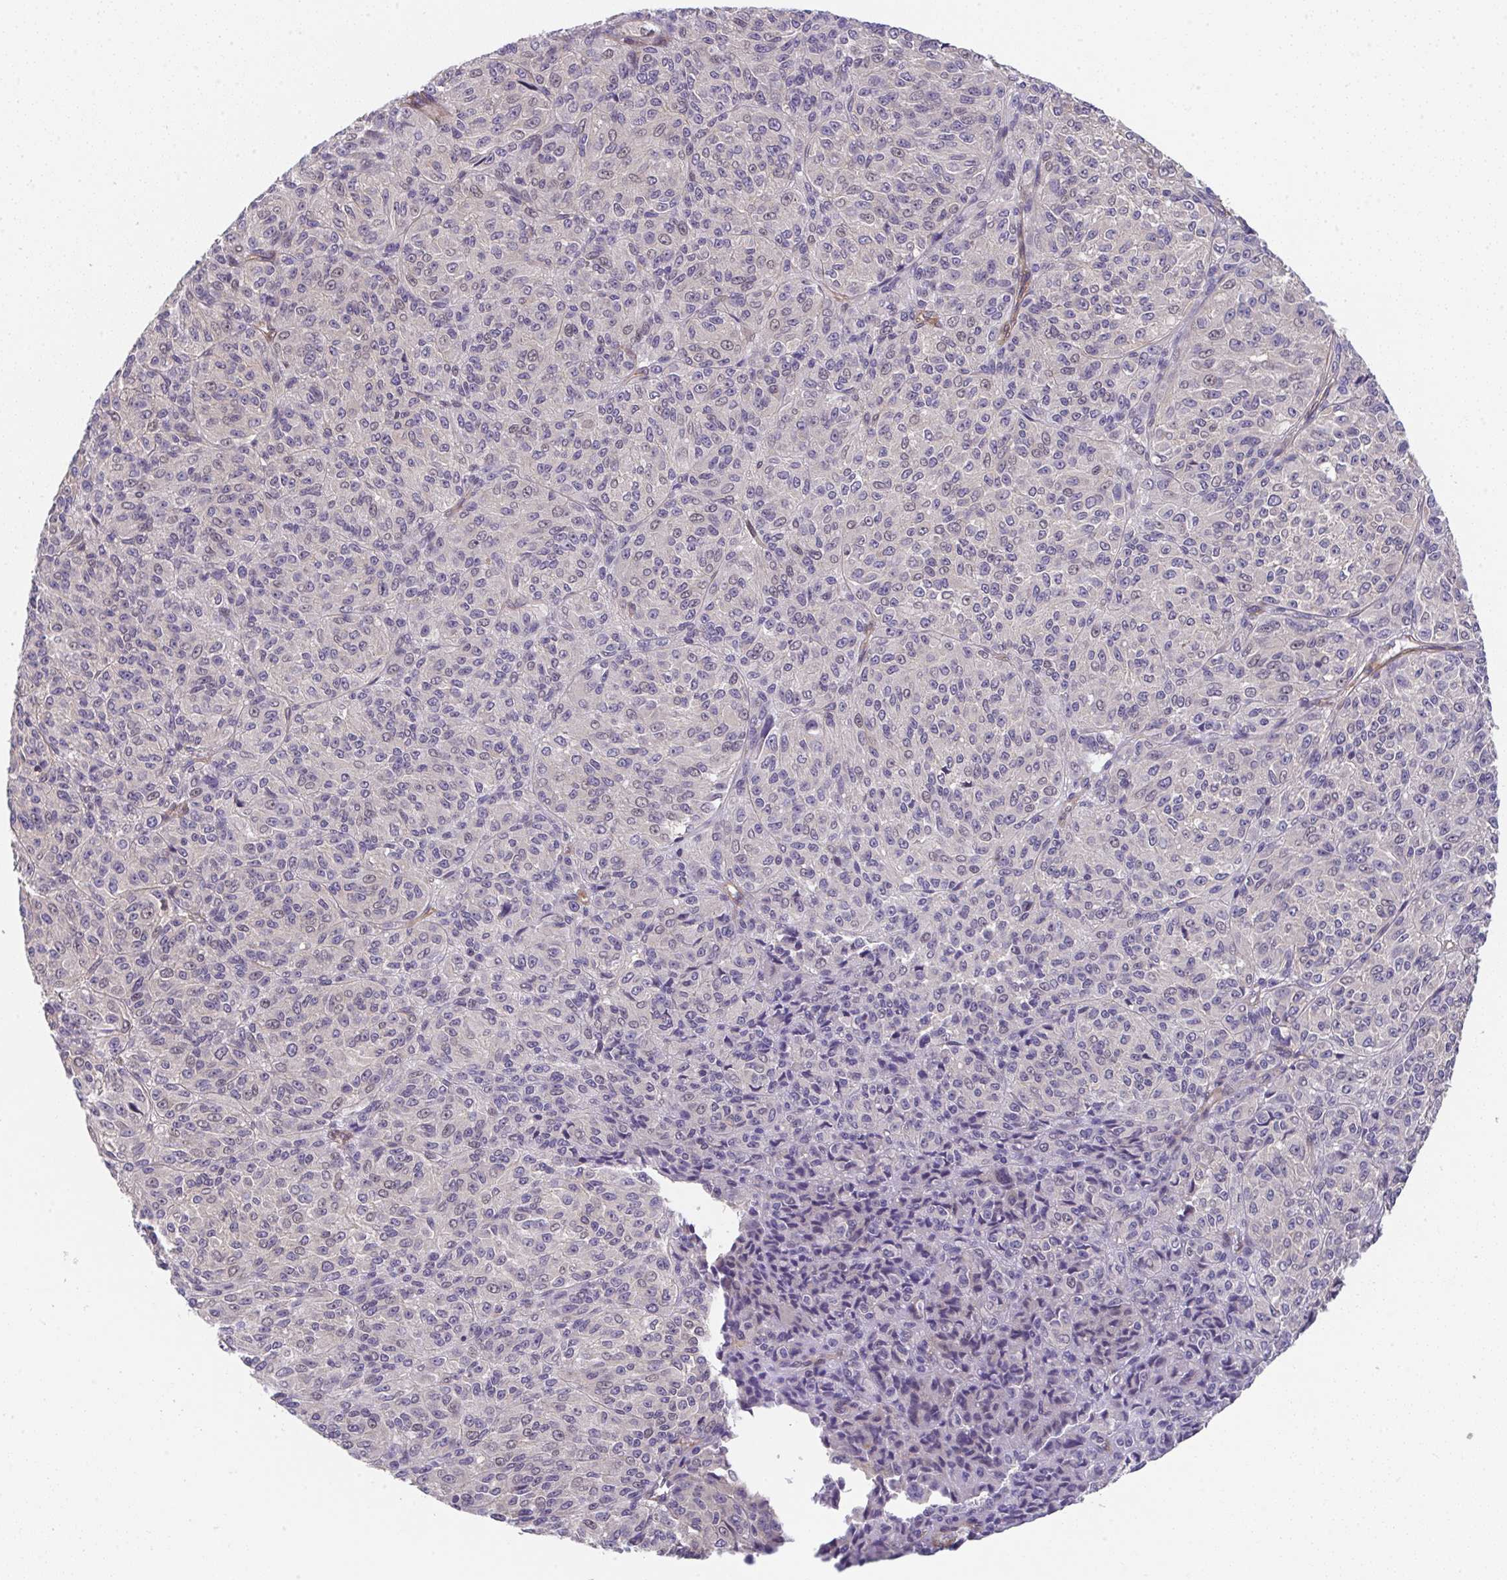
{"staining": {"intensity": "negative", "quantity": "none", "location": "none"}, "tissue": "melanoma", "cell_type": "Tumor cells", "image_type": "cancer", "snomed": [{"axis": "morphology", "description": "Malignant melanoma, Metastatic site"}, {"axis": "topography", "description": "Brain"}], "caption": "An IHC micrograph of malignant melanoma (metastatic site) is shown. There is no staining in tumor cells of malignant melanoma (metastatic site).", "gene": "ZNF696", "patient": {"sex": "female", "age": 56}}